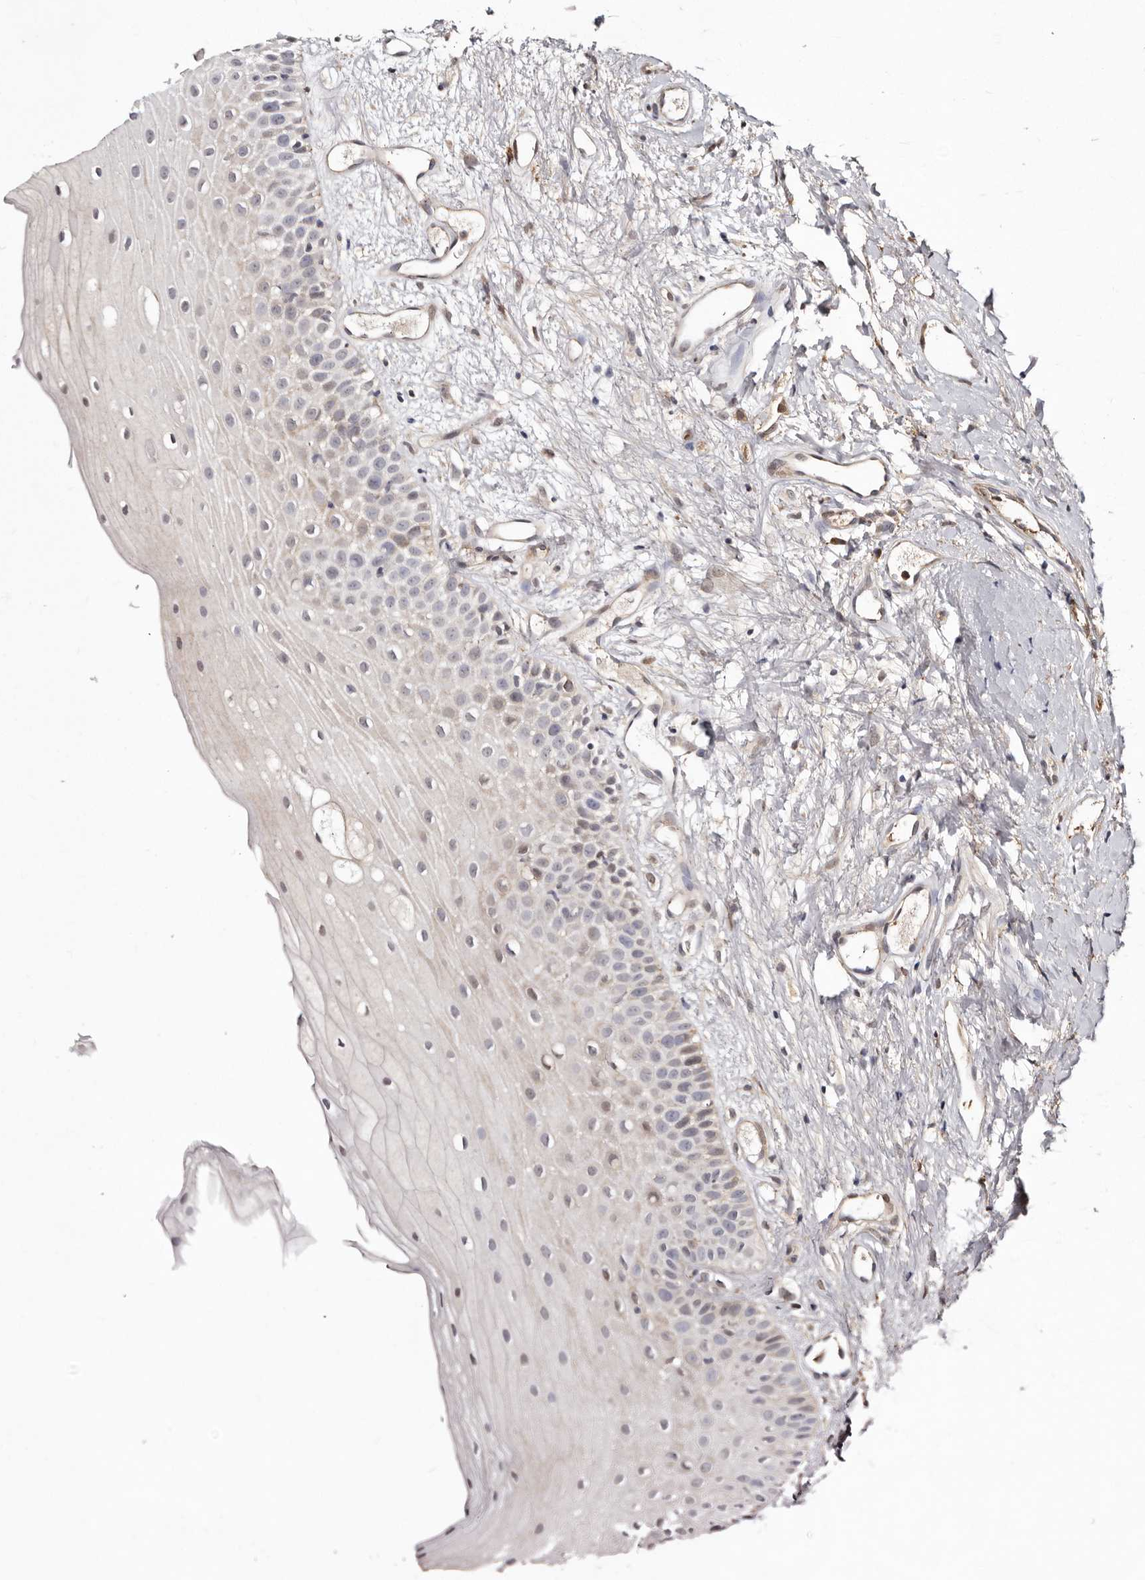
{"staining": {"intensity": "weak", "quantity": "25%-75%", "location": "cytoplasmic/membranous"}, "tissue": "oral mucosa", "cell_type": "Squamous epithelial cells", "image_type": "normal", "snomed": [{"axis": "morphology", "description": "Normal tissue, NOS"}, {"axis": "topography", "description": "Oral tissue"}], "caption": "Protein analysis of unremarkable oral mucosa demonstrates weak cytoplasmic/membranous staining in about 25%-75% of squamous epithelial cells.", "gene": "RRM2B", "patient": {"sex": "female", "age": 63}}